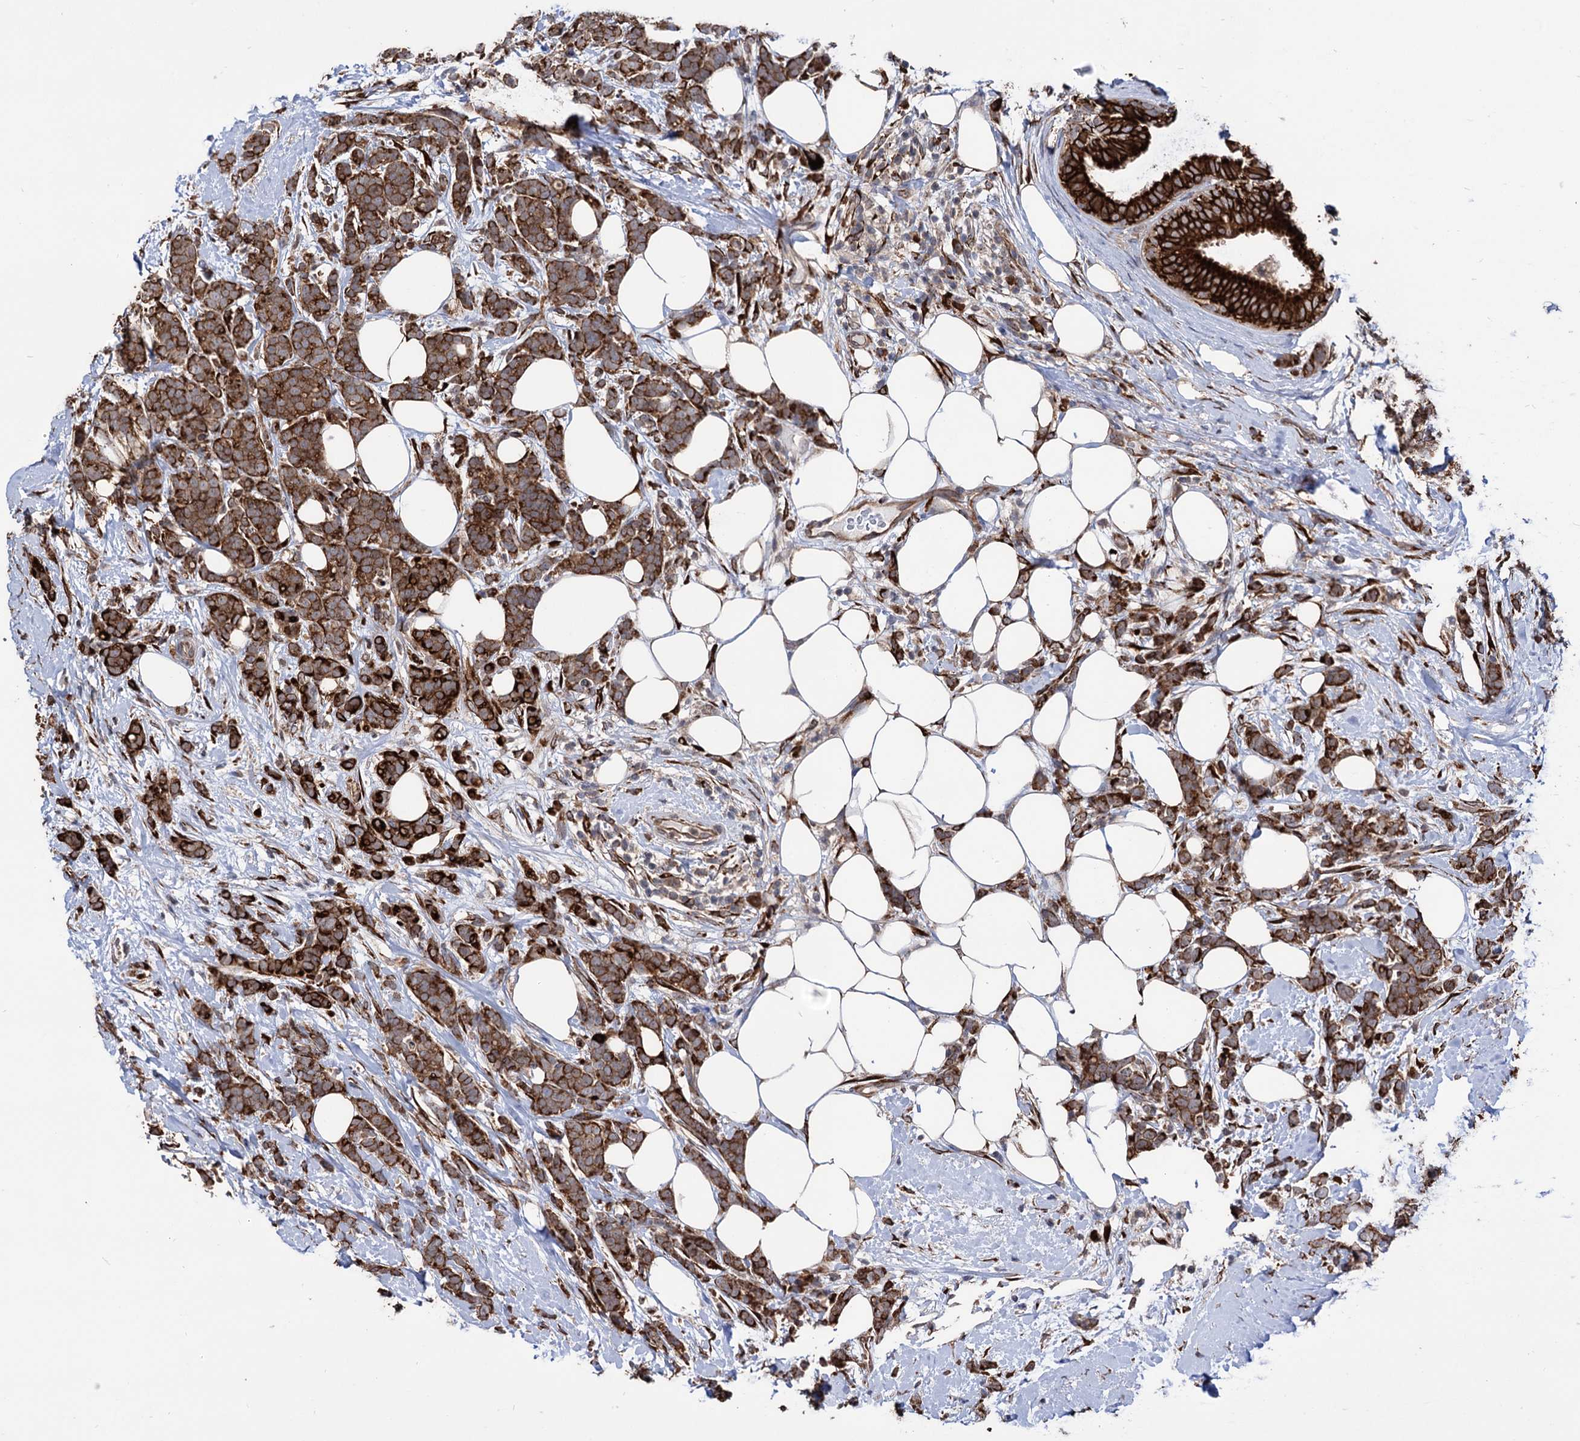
{"staining": {"intensity": "strong", "quantity": ">75%", "location": "cytoplasmic/membranous"}, "tissue": "breast cancer", "cell_type": "Tumor cells", "image_type": "cancer", "snomed": [{"axis": "morphology", "description": "Lobular carcinoma"}, {"axis": "topography", "description": "Breast"}], "caption": "Breast lobular carcinoma stained for a protein (brown) exhibits strong cytoplasmic/membranous positive staining in approximately >75% of tumor cells.", "gene": "CDAN1", "patient": {"sex": "female", "age": 58}}